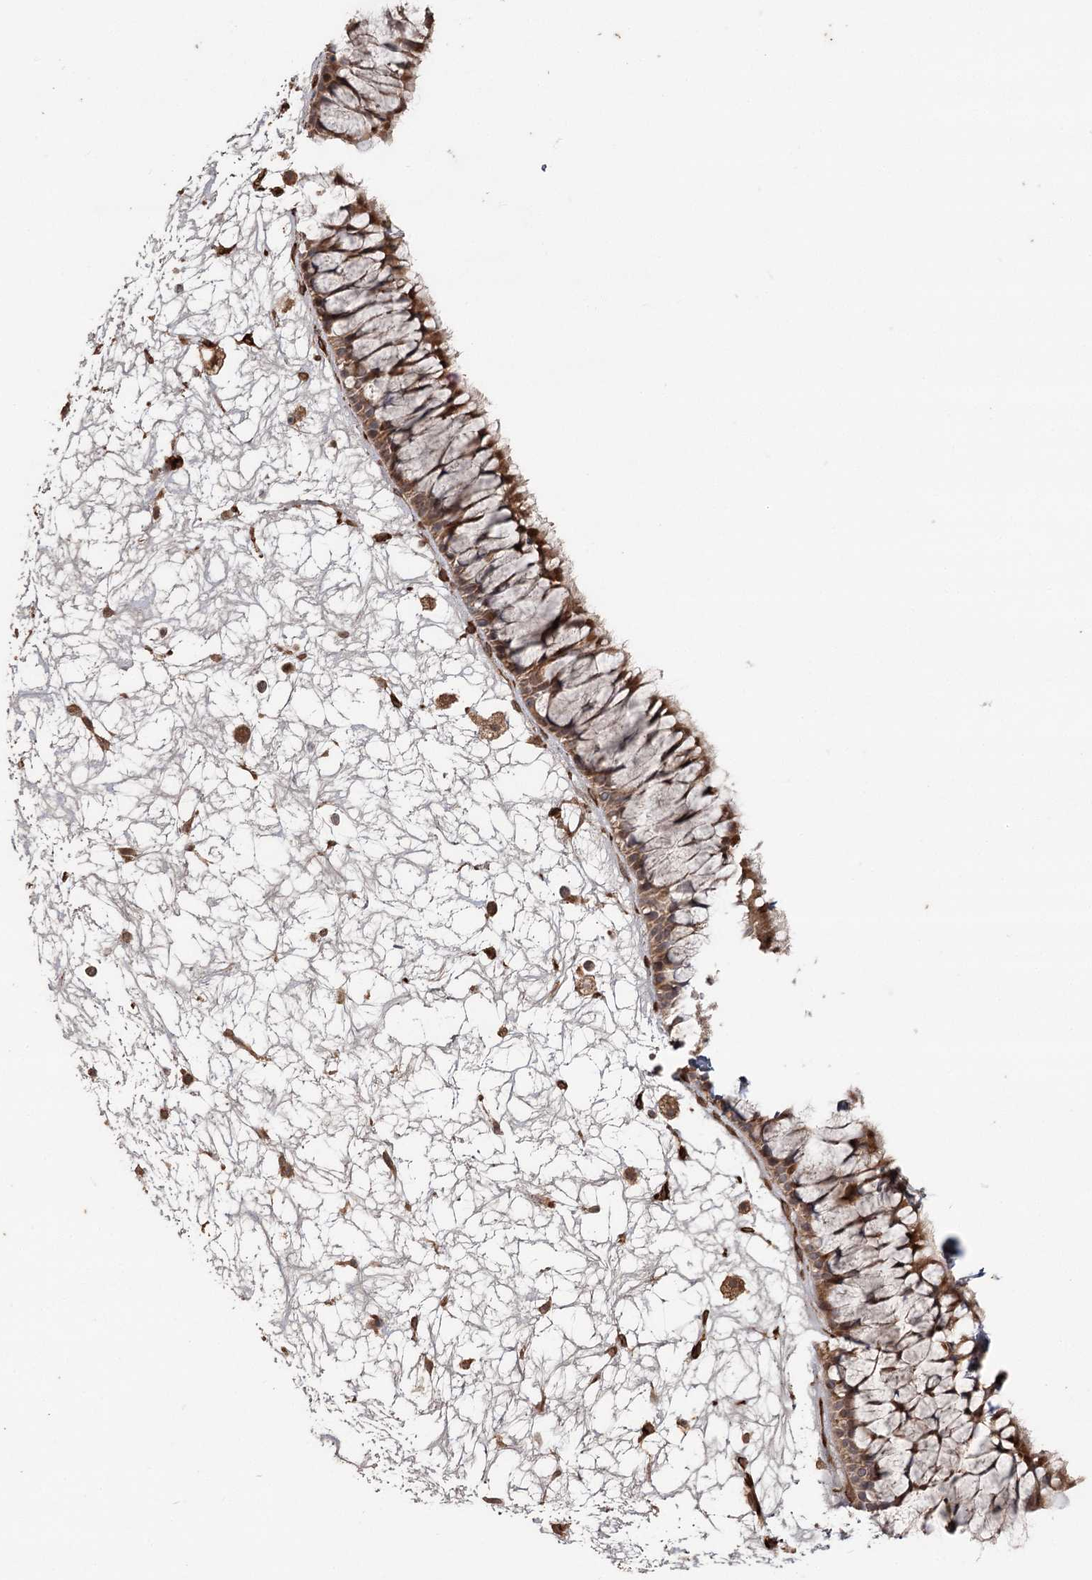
{"staining": {"intensity": "moderate", "quantity": ">75%", "location": "cytoplasmic/membranous"}, "tissue": "nasopharynx", "cell_type": "Respiratory epithelial cells", "image_type": "normal", "snomed": [{"axis": "morphology", "description": "Normal tissue, NOS"}, {"axis": "topography", "description": "Nasopharynx"}], "caption": "The photomicrograph shows immunohistochemical staining of normal nasopharynx. There is moderate cytoplasmic/membranous positivity is appreciated in approximately >75% of respiratory epithelial cells. (DAB IHC with brightfield microscopy, high magnification).", "gene": "OBSL1", "patient": {"sex": "male", "age": 64}}